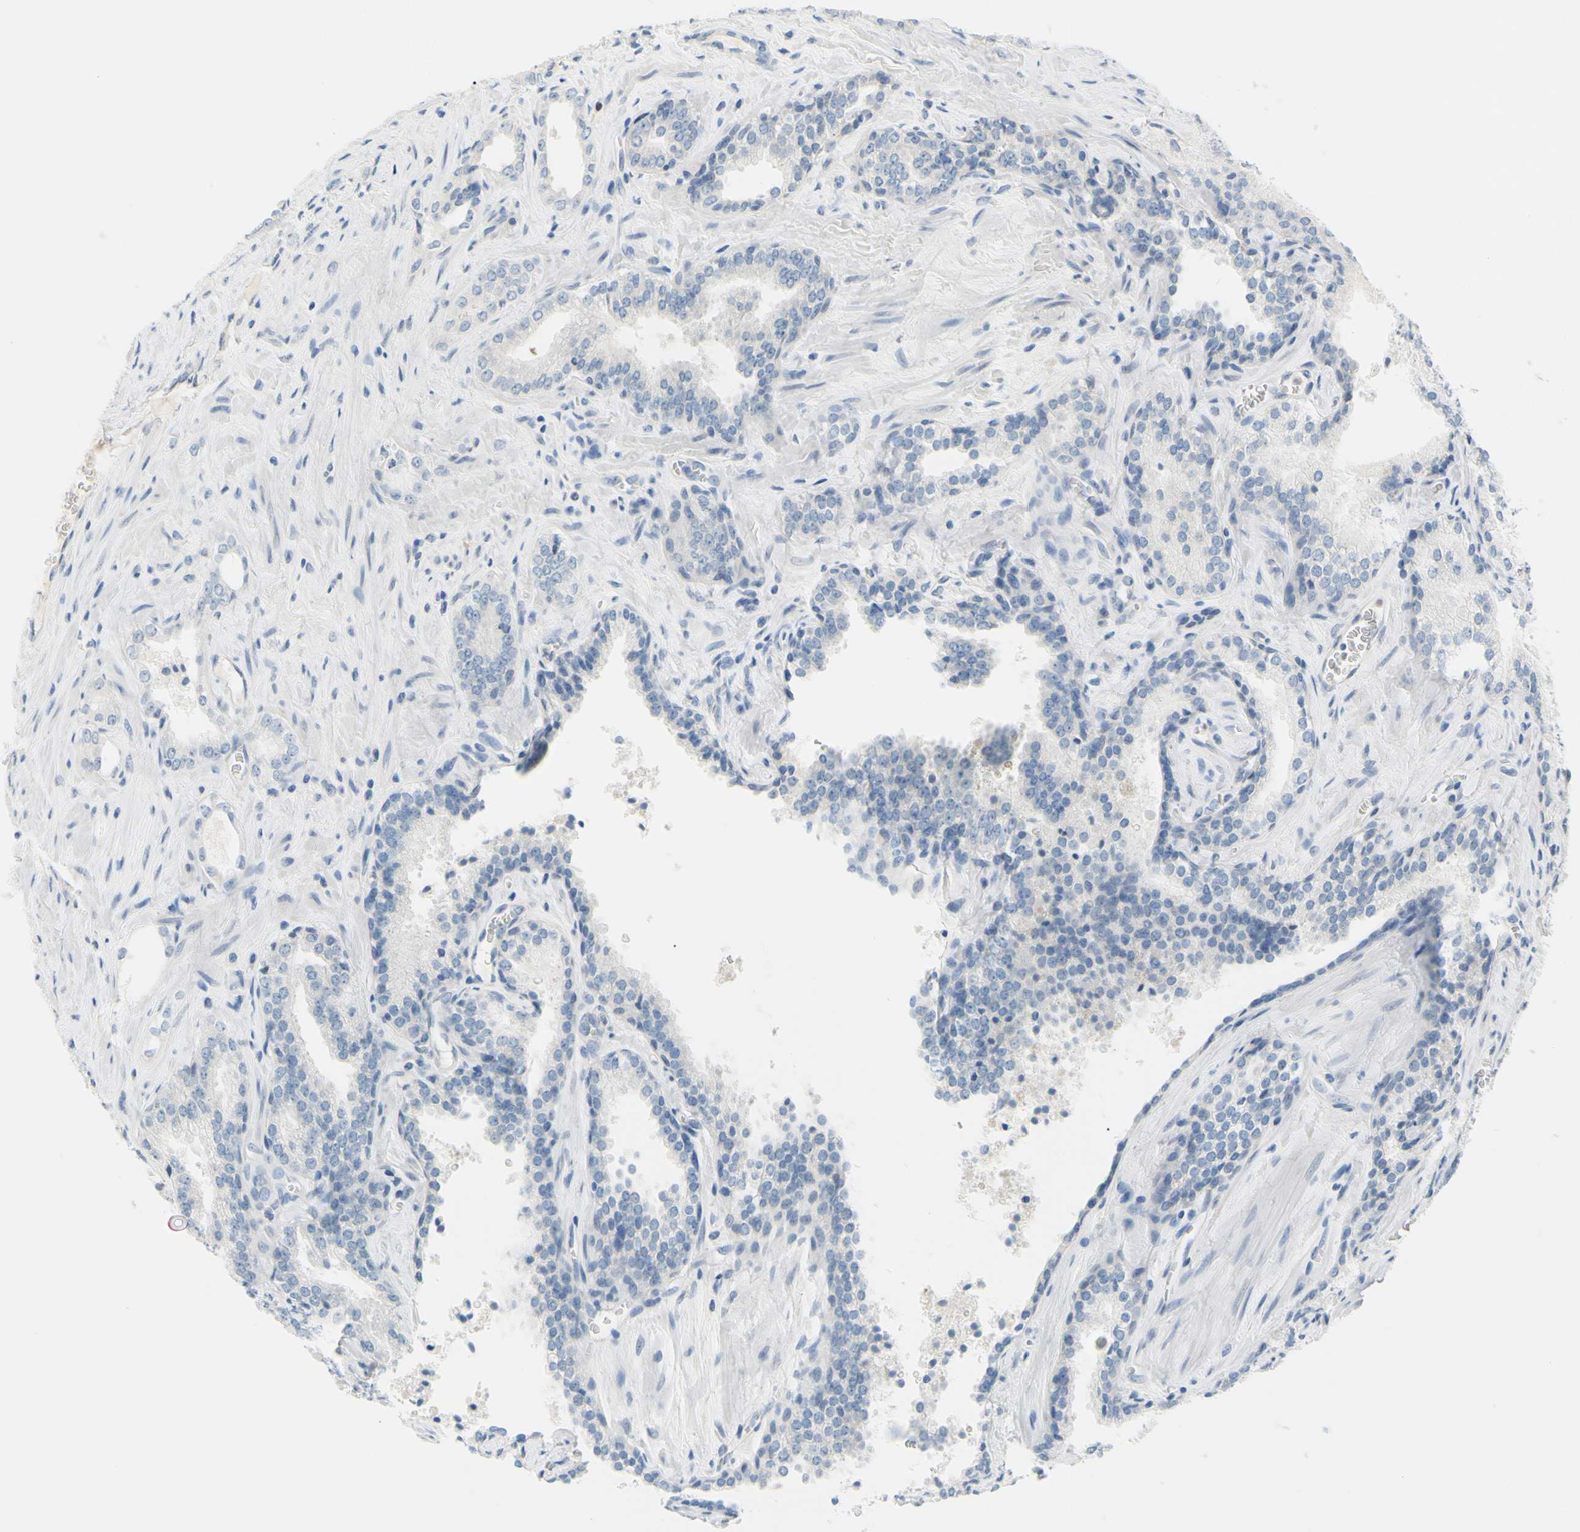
{"staining": {"intensity": "negative", "quantity": "none", "location": "none"}, "tissue": "prostate cancer", "cell_type": "Tumor cells", "image_type": "cancer", "snomed": [{"axis": "morphology", "description": "Adenocarcinoma, Low grade"}, {"axis": "topography", "description": "Prostate"}], "caption": "Prostate low-grade adenocarcinoma was stained to show a protein in brown. There is no significant positivity in tumor cells. Brightfield microscopy of immunohistochemistry stained with DAB (3,3'-diaminobenzidine) (brown) and hematoxylin (blue), captured at high magnification.", "gene": "DCT", "patient": {"sex": "male", "age": 60}}